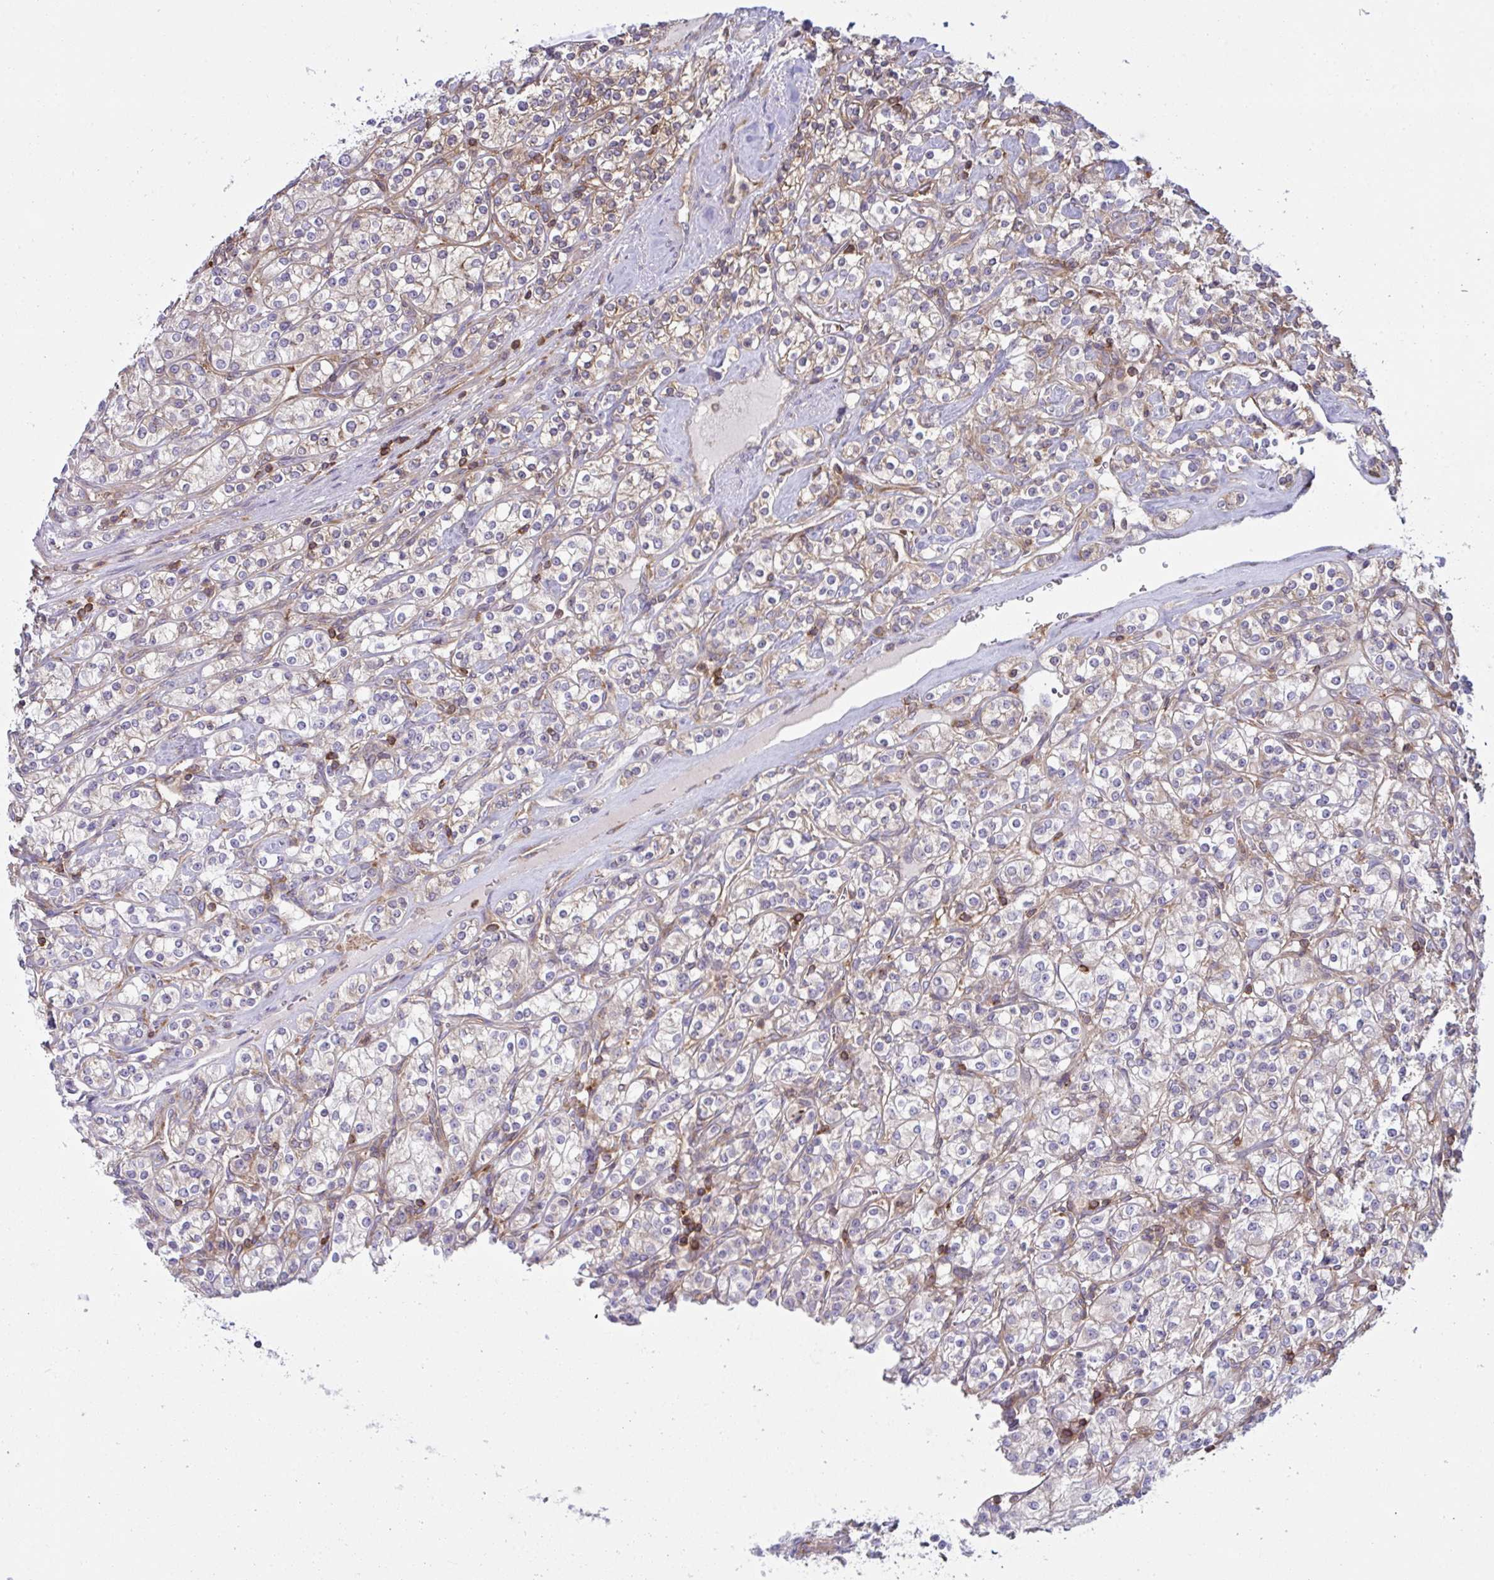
{"staining": {"intensity": "negative", "quantity": "none", "location": "none"}, "tissue": "renal cancer", "cell_type": "Tumor cells", "image_type": "cancer", "snomed": [{"axis": "morphology", "description": "Adenocarcinoma, NOS"}, {"axis": "topography", "description": "Kidney"}], "caption": "Immunohistochemistry of renal adenocarcinoma shows no staining in tumor cells.", "gene": "TSC22D3", "patient": {"sex": "male", "age": 77}}